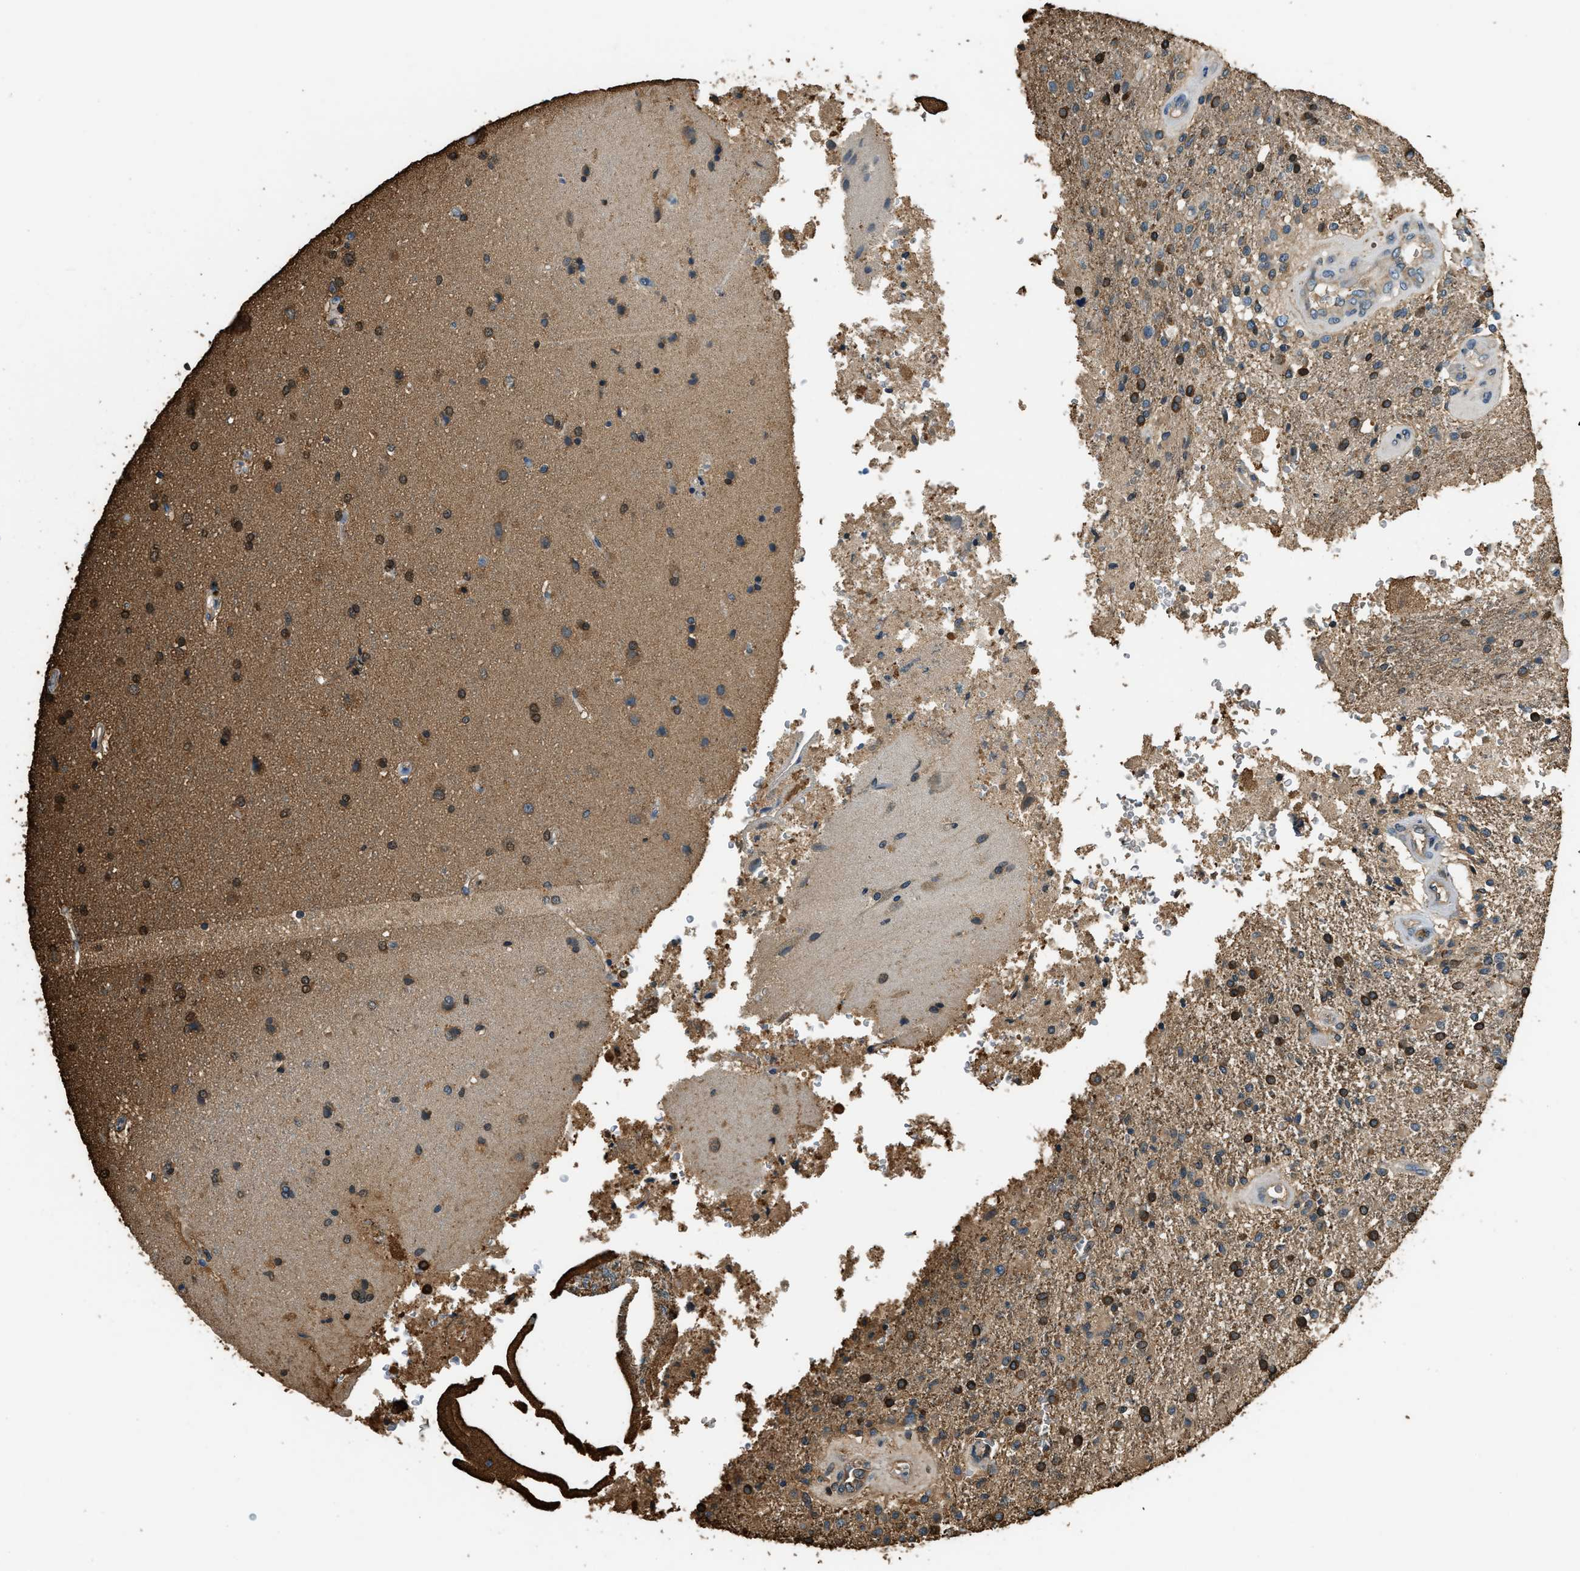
{"staining": {"intensity": "strong", "quantity": ">75%", "location": "cytoplasmic/membranous"}, "tissue": "glioma", "cell_type": "Tumor cells", "image_type": "cancer", "snomed": [{"axis": "morphology", "description": "Normal tissue, NOS"}, {"axis": "morphology", "description": "Glioma, malignant, High grade"}, {"axis": "topography", "description": "Cerebral cortex"}], "caption": "Strong cytoplasmic/membranous positivity for a protein is identified in approximately >75% of tumor cells of glioma using immunohistochemistry (IHC).", "gene": "OS9", "patient": {"sex": "male", "age": 77}}